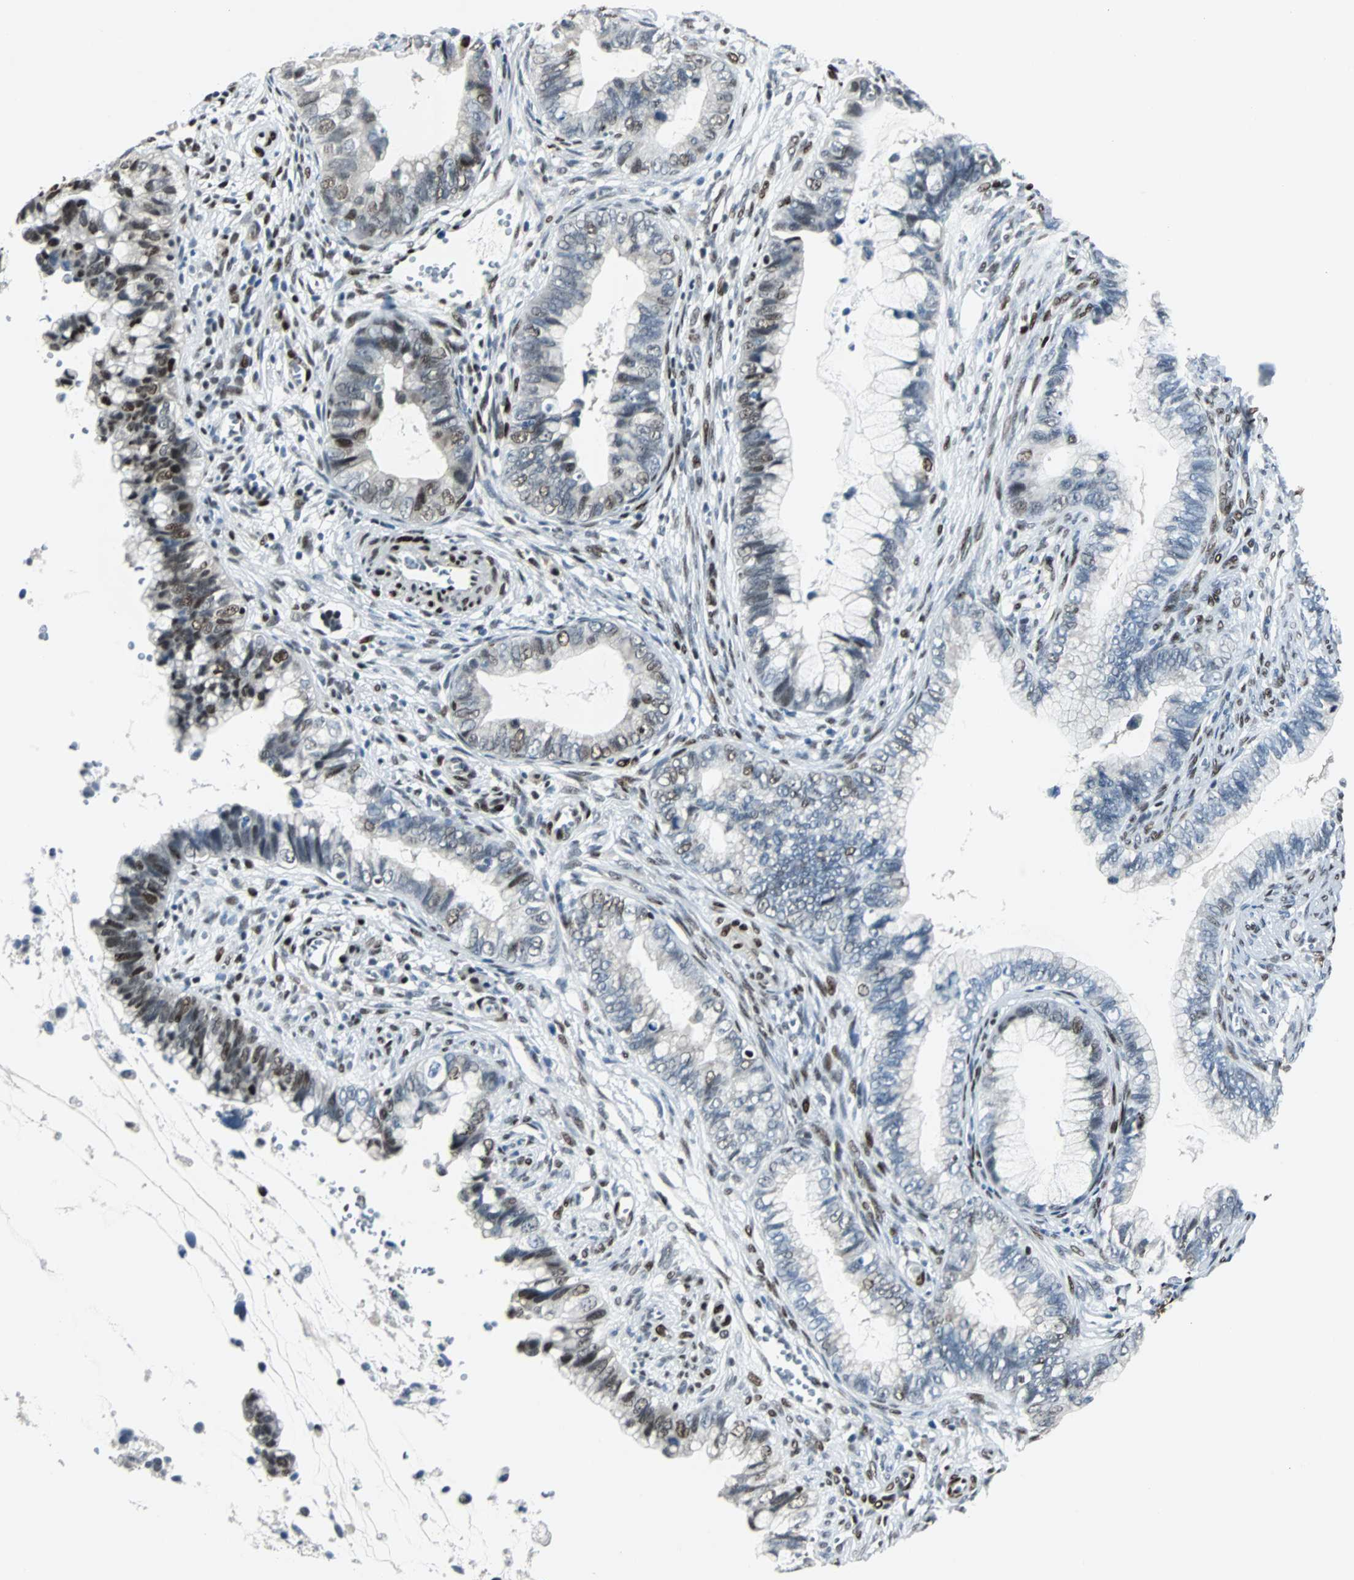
{"staining": {"intensity": "moderate", "quantity": "25%-75%", "location": "nuclear"}, "tissue": "cervical cancer", "cell_type": "Tumor cells", "image_type": "cancer", "snomed": [{"axis": "morphology", "description": "Adenocarcinoma, NOS"}, {"axis": "topography", "description": "Cervix"}], "caption": "This photomicrograph displays immunohistochemistry staining of cervical cancer, with medium moderate nuclear positivity in approximately 25%-75% of tumor cells.", "gene": "MEF2D", "patient": {"sex": "female", "age": 44}}